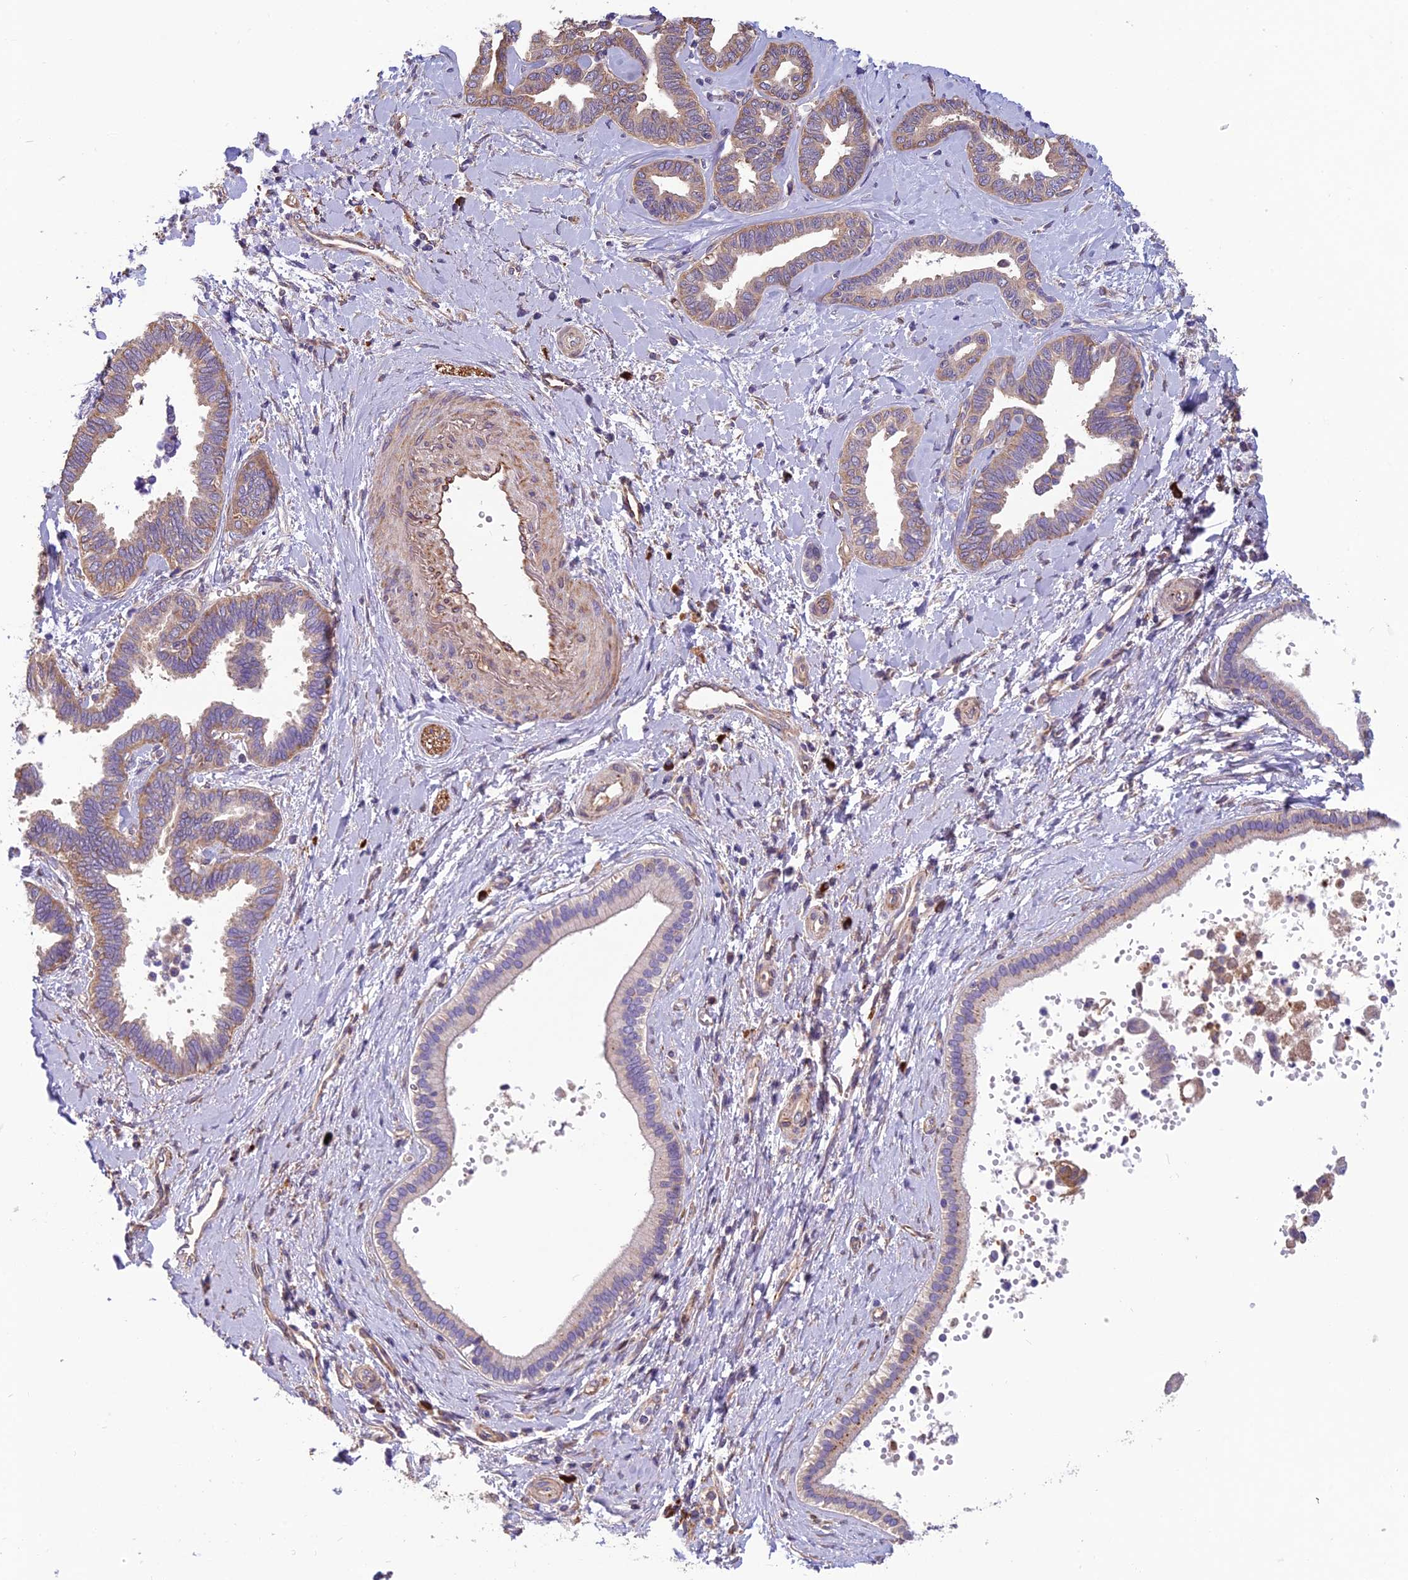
{"staining": {"intensity": "weak", "quantity": "<25%", "location": "cytoplasmic/membranous"}, "tissue": "liver cancer", "cell_type": "Tumor cells", "image_type": "cancer", "snomed": [{"axis": "morphology", "description": "Cholangiocarcinoma"}, {"axis": "topography", "description": "Liver"}], "caption": "A high-resolution histopathology image shows IHC staining of liver cancer, which demonstrates no significant expression in tumor cells.", "gene": "SPDL1", "patient": {"sex": "female", "age": 77}}